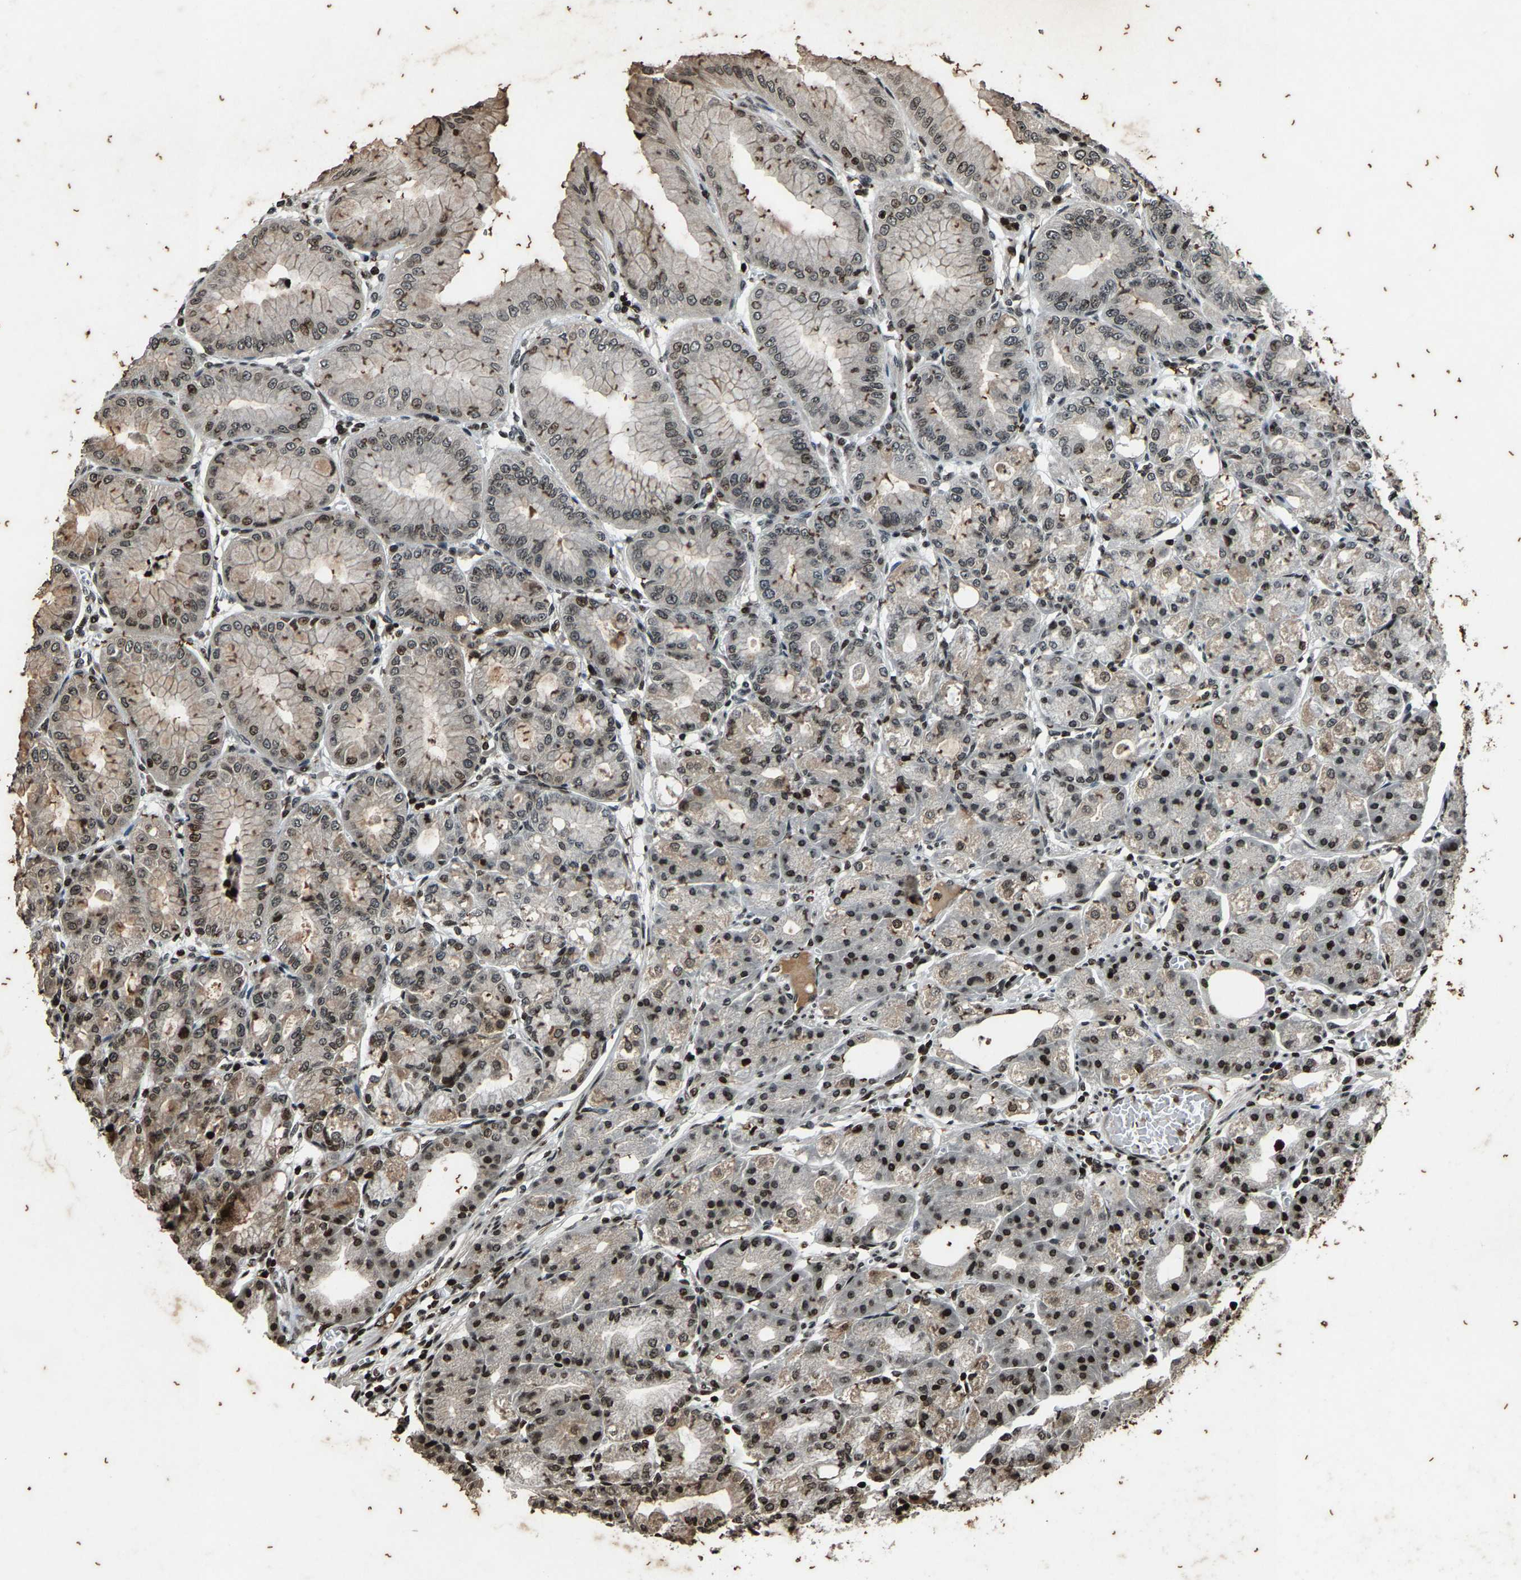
{"staining": {"intensity": "moderate", "quantity": "25%-75%", "location": "cytoplasmic/membranous,nuclear"}, "tissue": "stomach", "cell_type": "Glandular cells", "image_type": "normal", "snomed": [{"axis": "morphology", "description": "Normal tissue, NOS"}, {"axis": "topography", "description": "Stomach, lower"}], "caption": "Stomach stained with immunohistochemistry shows moderate cytoplasmic/membranous,nuclear staining in approximately 25%-75% of glandular cells. The protein of interest is shown in brown color, while the nuclei are stained blue.", "gene": "H4C1", "patient": {"sex": "male", "age": 71}}